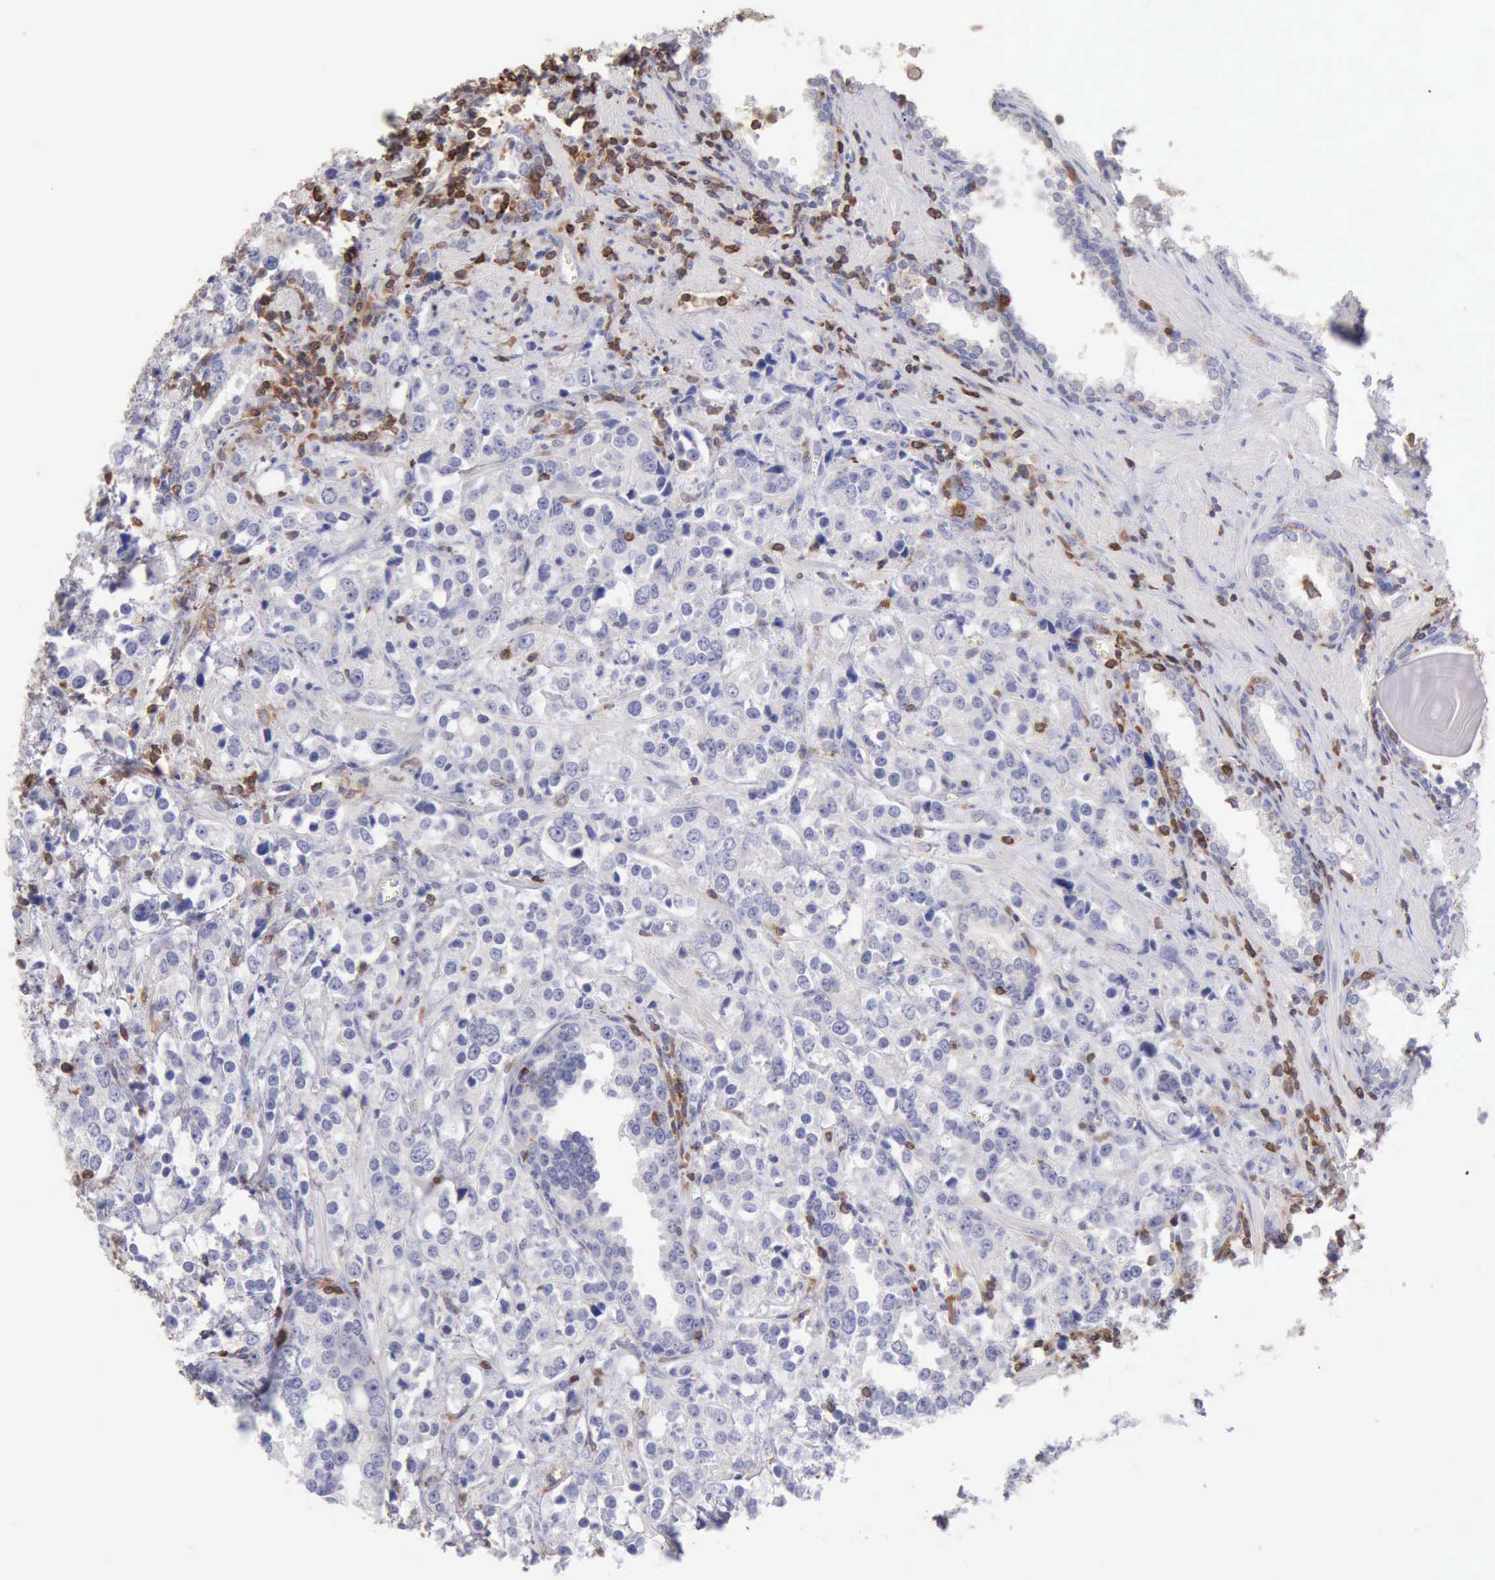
{"staining": {"intensity": "negative", "quantity": "none", "location": "none"}, "tissue": "prostate cancer", "cell_type": "Tumor cells", "image_type": "cancer", "snomed": [{"axis": "morphology", "description": "Adenocarcinoma, High grade"}, {"axis": "topography", "description": "Prostate"}], "caption": "This is an immunohistochemistry image of prostate cancer. There is no staining in tumor cells.", "gene": "SASH3", "patient": {"sex": "male", "age": 71}}